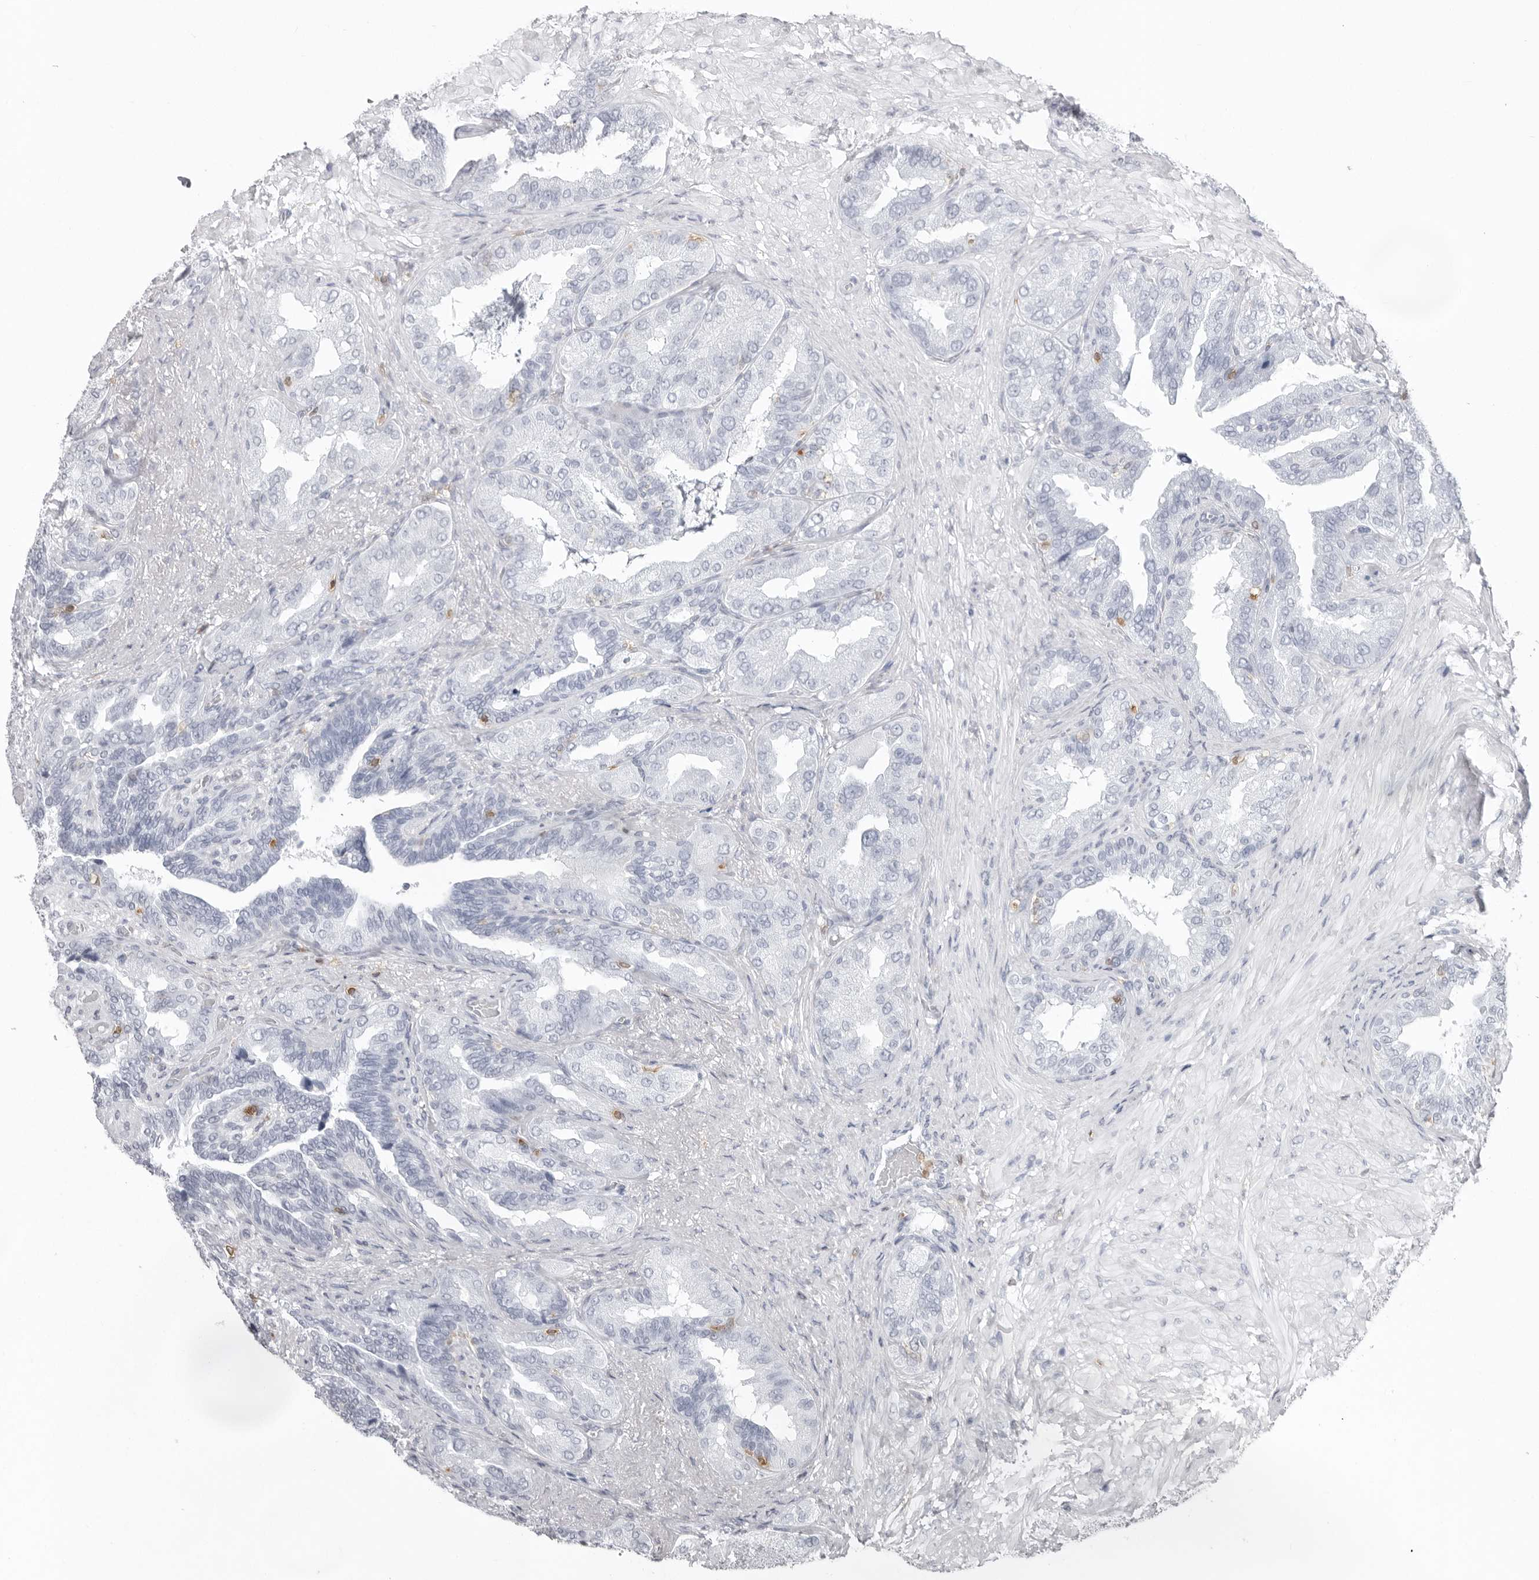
{"staining": {"intensity": "negative", "quantity": "none", "location": "none"}, "tissue": "seminal vesicle", "cell_type": "Glandular cells", "image_type": "normal", "snomed": [{"axis": "morphology", "description": "Normal tissue, NOS"}, {"axis": "topography", "description": "Seminal veicle"}, {"axis": "topography", "description": "Peripheral nerve tissue"}], "caption": "A high-resolution histopathology image shows immunohistochemistry (IHC) staining of normal seminal vesicle, which exhibits no significant positivity in glandular cells.", "gene": "FMNL1", "patient": {"sex": "male", "age": 63}}